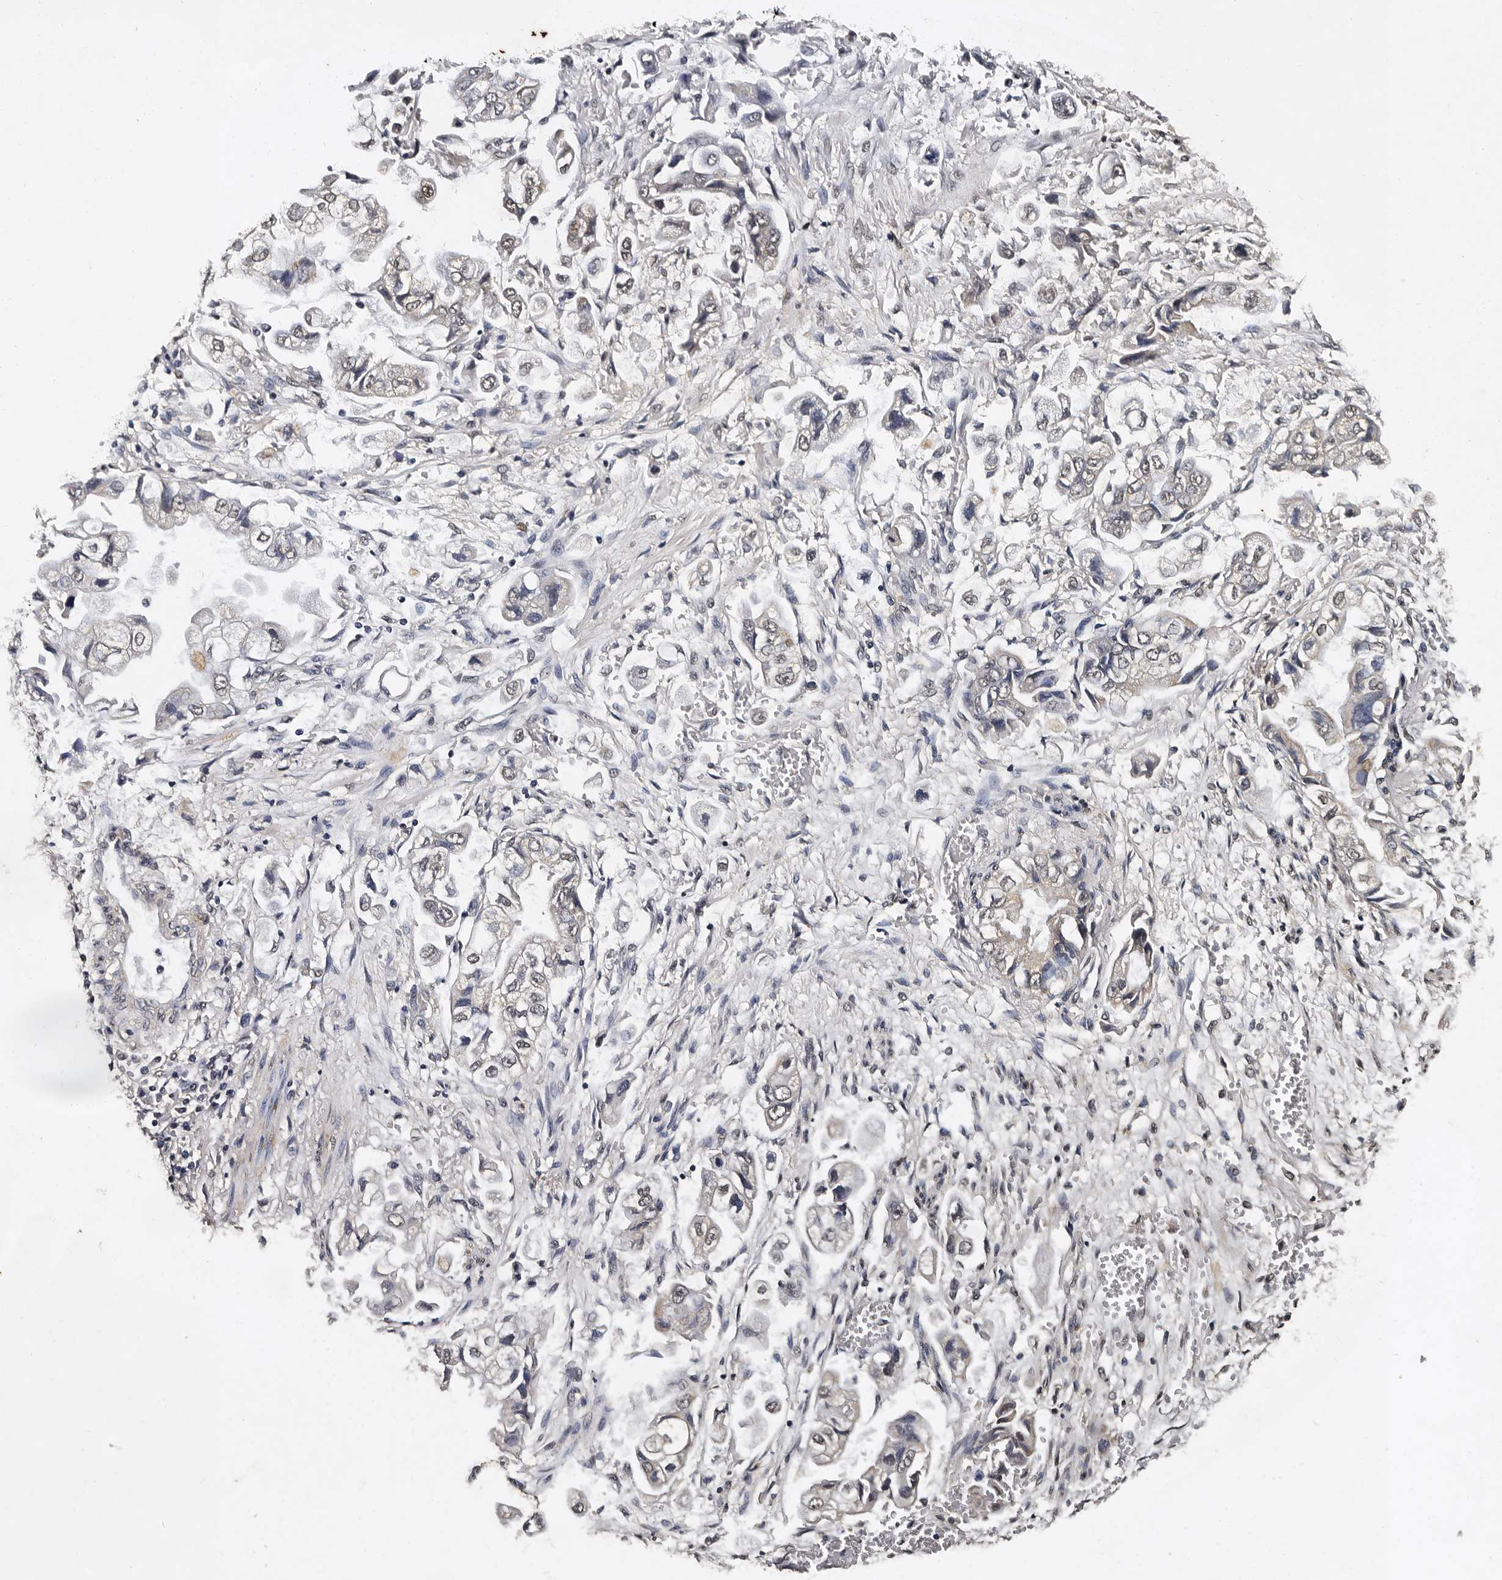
{"staining": {"intensity": "weak", "quantity": ">75%", "location": "nuclear"}, "tissue": "stomach cancer", "cell_type": "Tumor cells", "image_type": "cancer", "snomed": [{"axis": "morphology", "description": "Adenocarcinoma, NOS"}, {"axis": "topography", "description": "Stomach"}], "caption": "Stomach adenocarcinoma tissue exhibits weak nuclear expression in approximately >75% of tumor cells, visualized by immunohistochemistry. Ihc stains the protein of interest in brown and the nuclei are stained blue.", "gene": "CPNE3", "patient": {"sex": "male", "age": 62}}